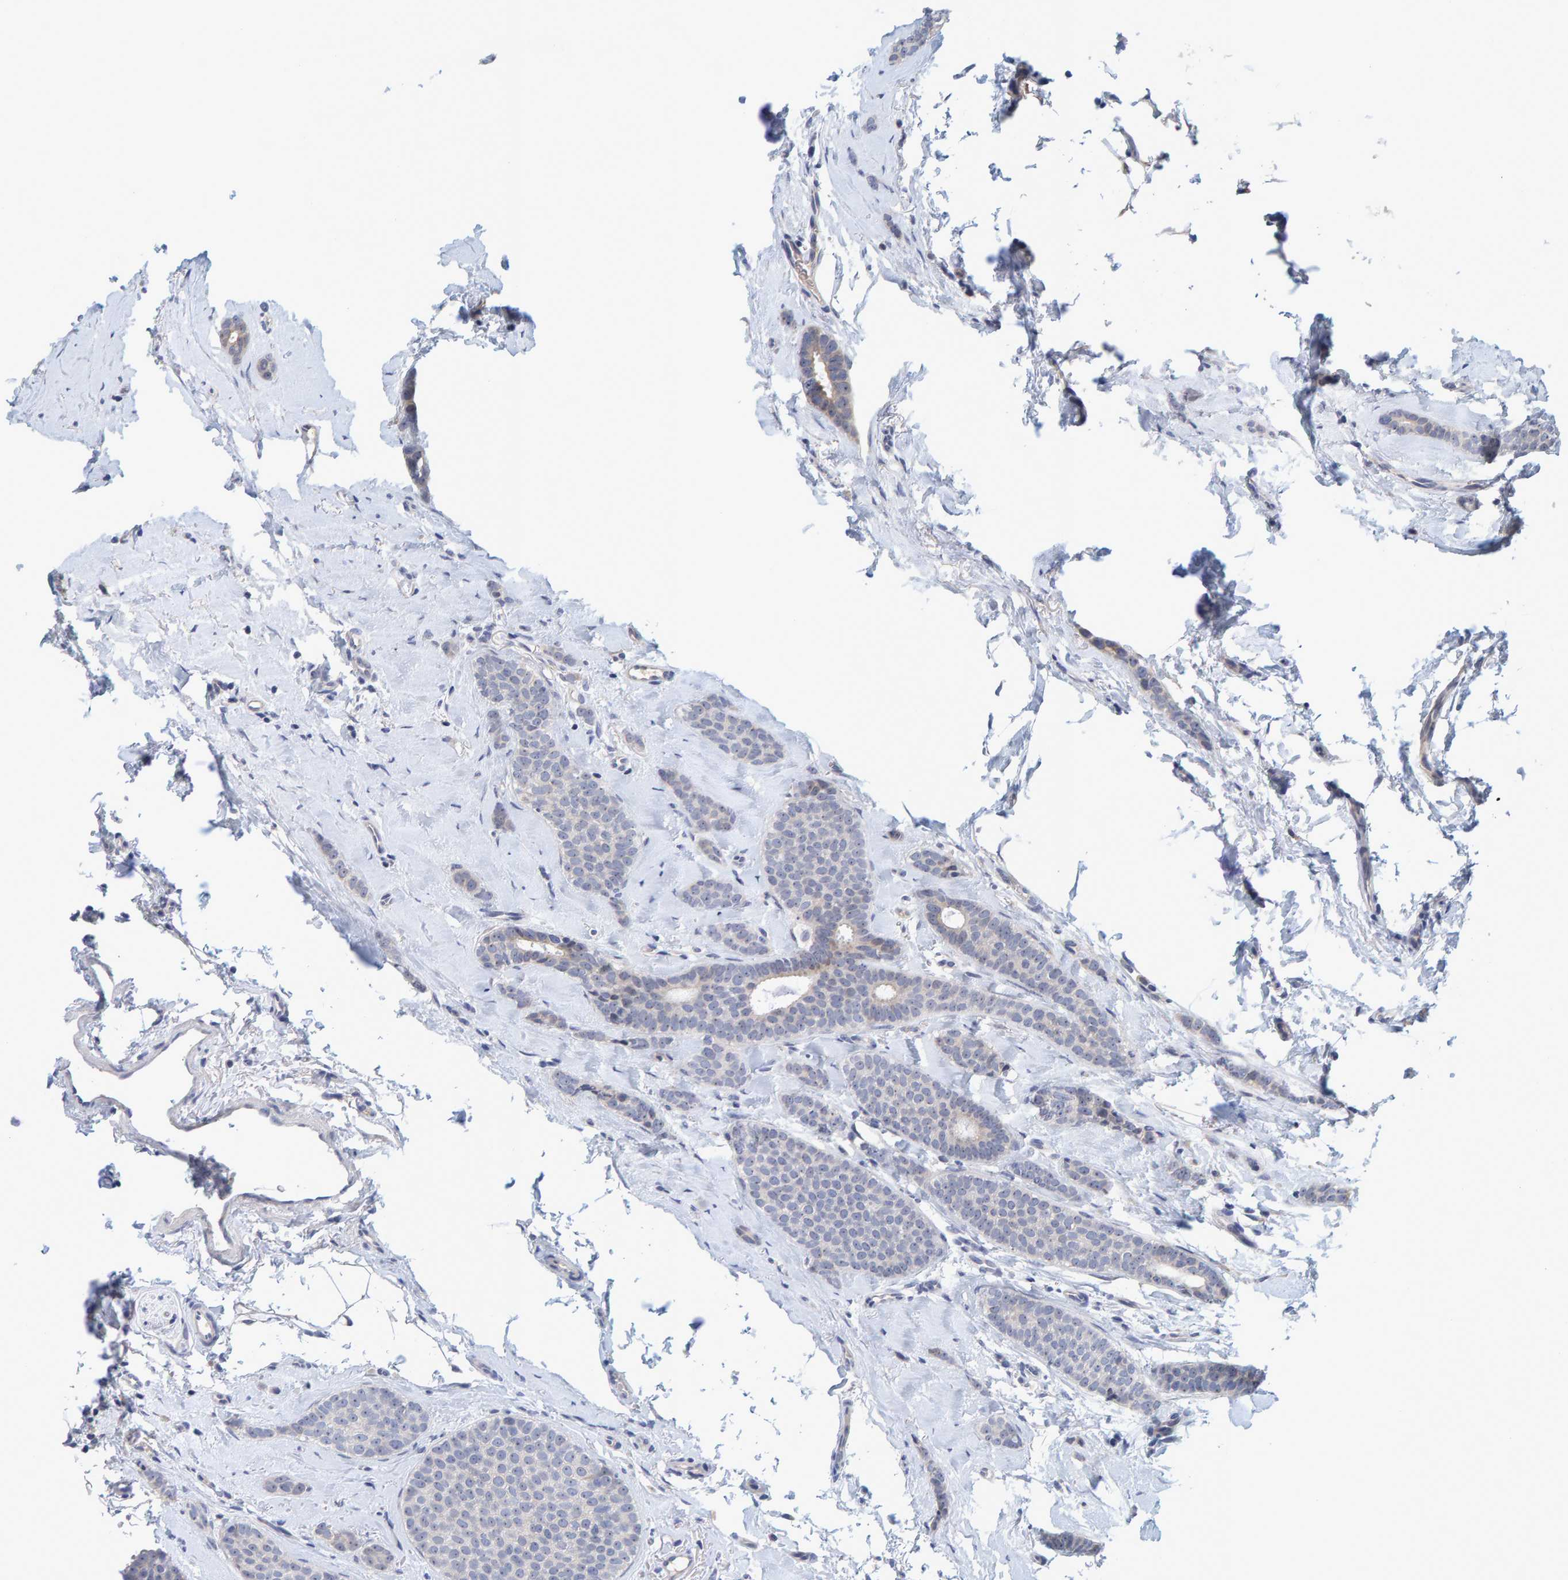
{"staining": {"intensity": "negative", "quantity": "none", "location": "none"}, "tissue": "breast cancer", "cell_type": "Tumor cells", "image_type": "cancer", "snomed": [{"axis": "morphology", "description": "Lobular carcinoma"}, {"axis": "topography", "description": "Skin"}, {"axis": "topography", "description": "Breast"}], "caption": "The immunohistochemistry (IHC) image has no significant staining in tumor cells of lobular carcinoma (breast) tissue.", "gene": "ZNF77", "patient": {"sex": "female", "age": 46}}